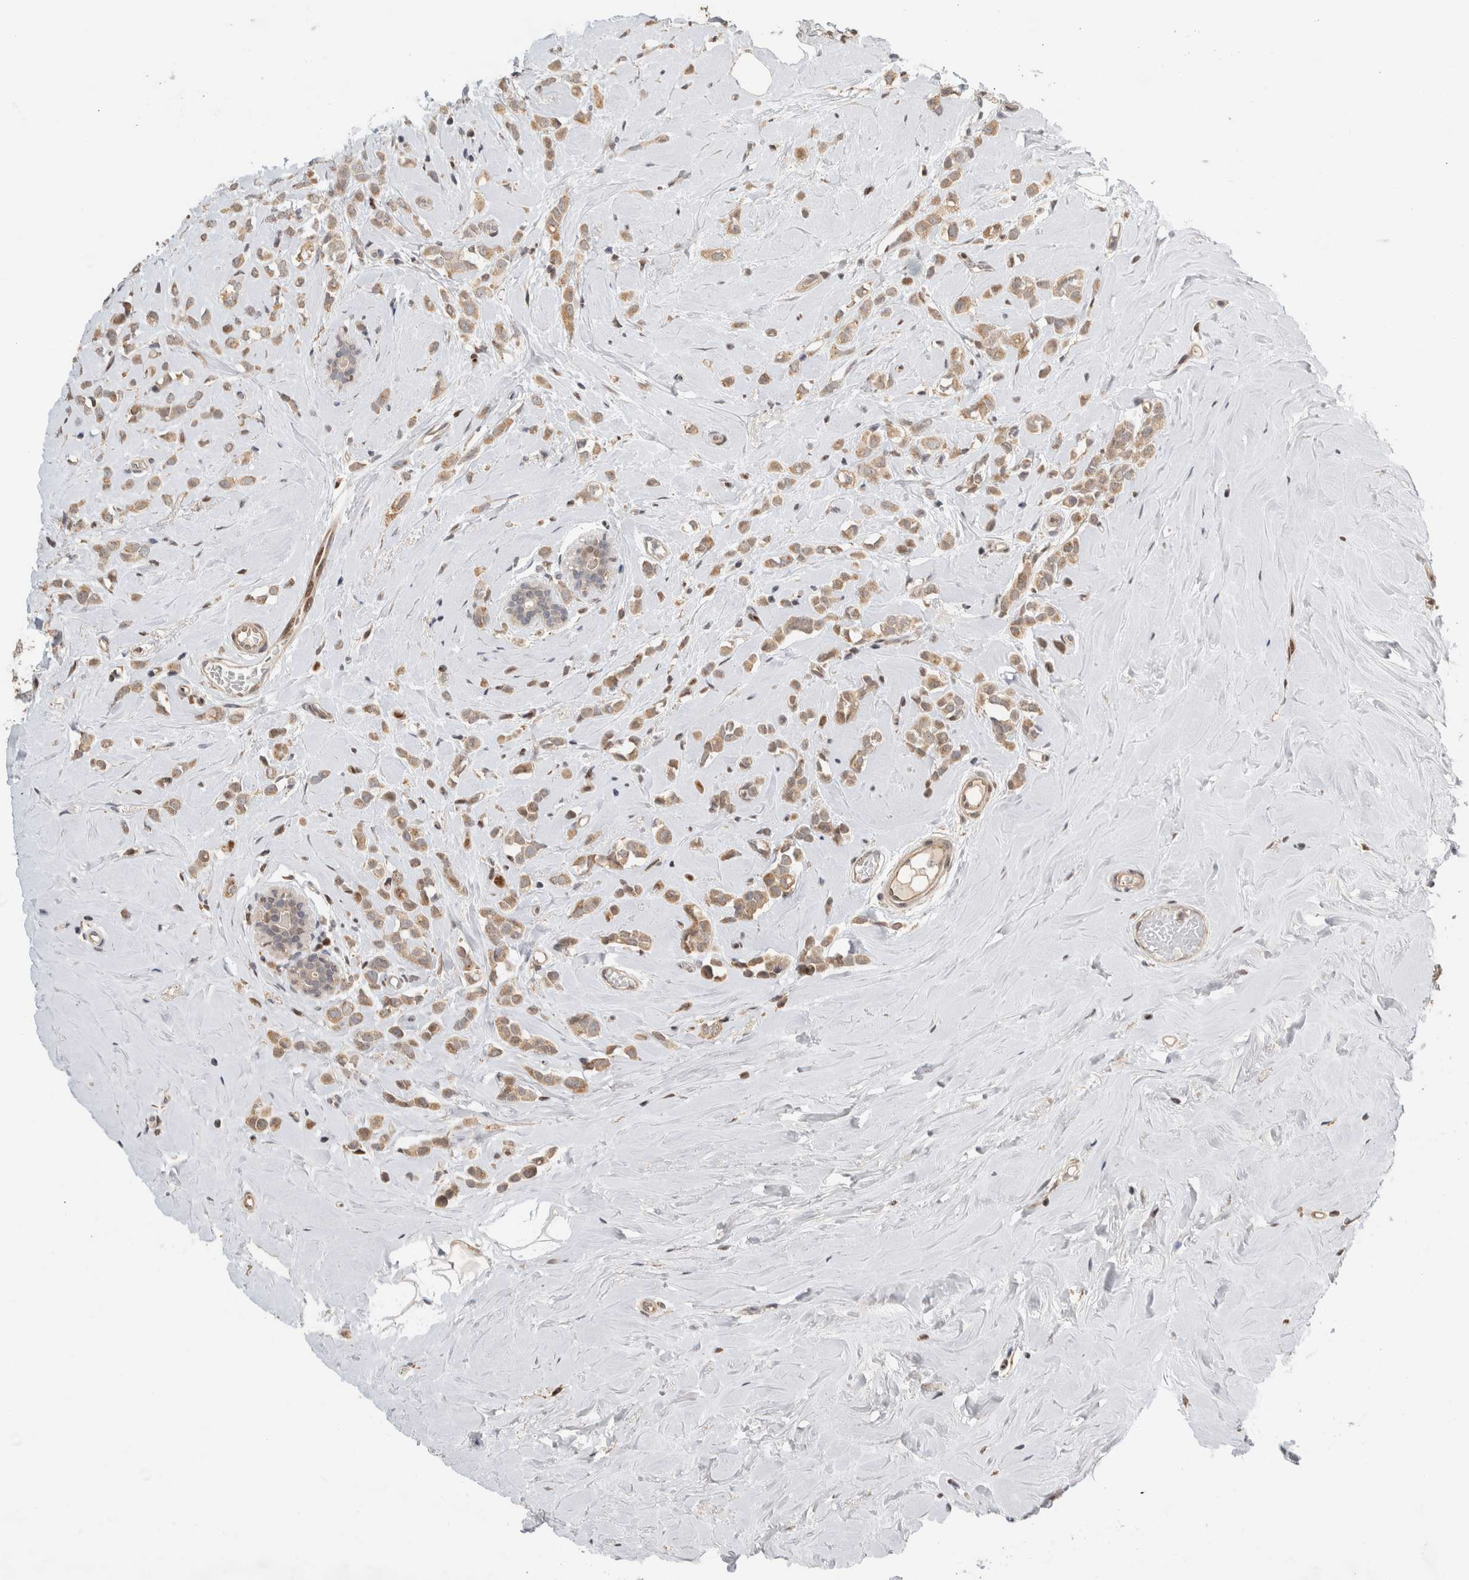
{"staining": {"intensity": "moderate", "quantity": ">75%", "location": "cytoplasmic/membranous"}, "tissue": "breast cancer", "cell_type": "Tumor cells", "image_type": "cancer", "snomed": [{"axis": "morphology", "description": "Lobular carcinoma"}, {"axis": "topography", "description": "Breast"}], "caption": "Protein positivity by immunohistochemistry (IHC) exhibits moderate cytoplasmic/membranous staining in about >75% of tumor cells in breast lobular carcinoma.", "gene": "C8orf58", "patient": {"sex": "female", "age": 47}}